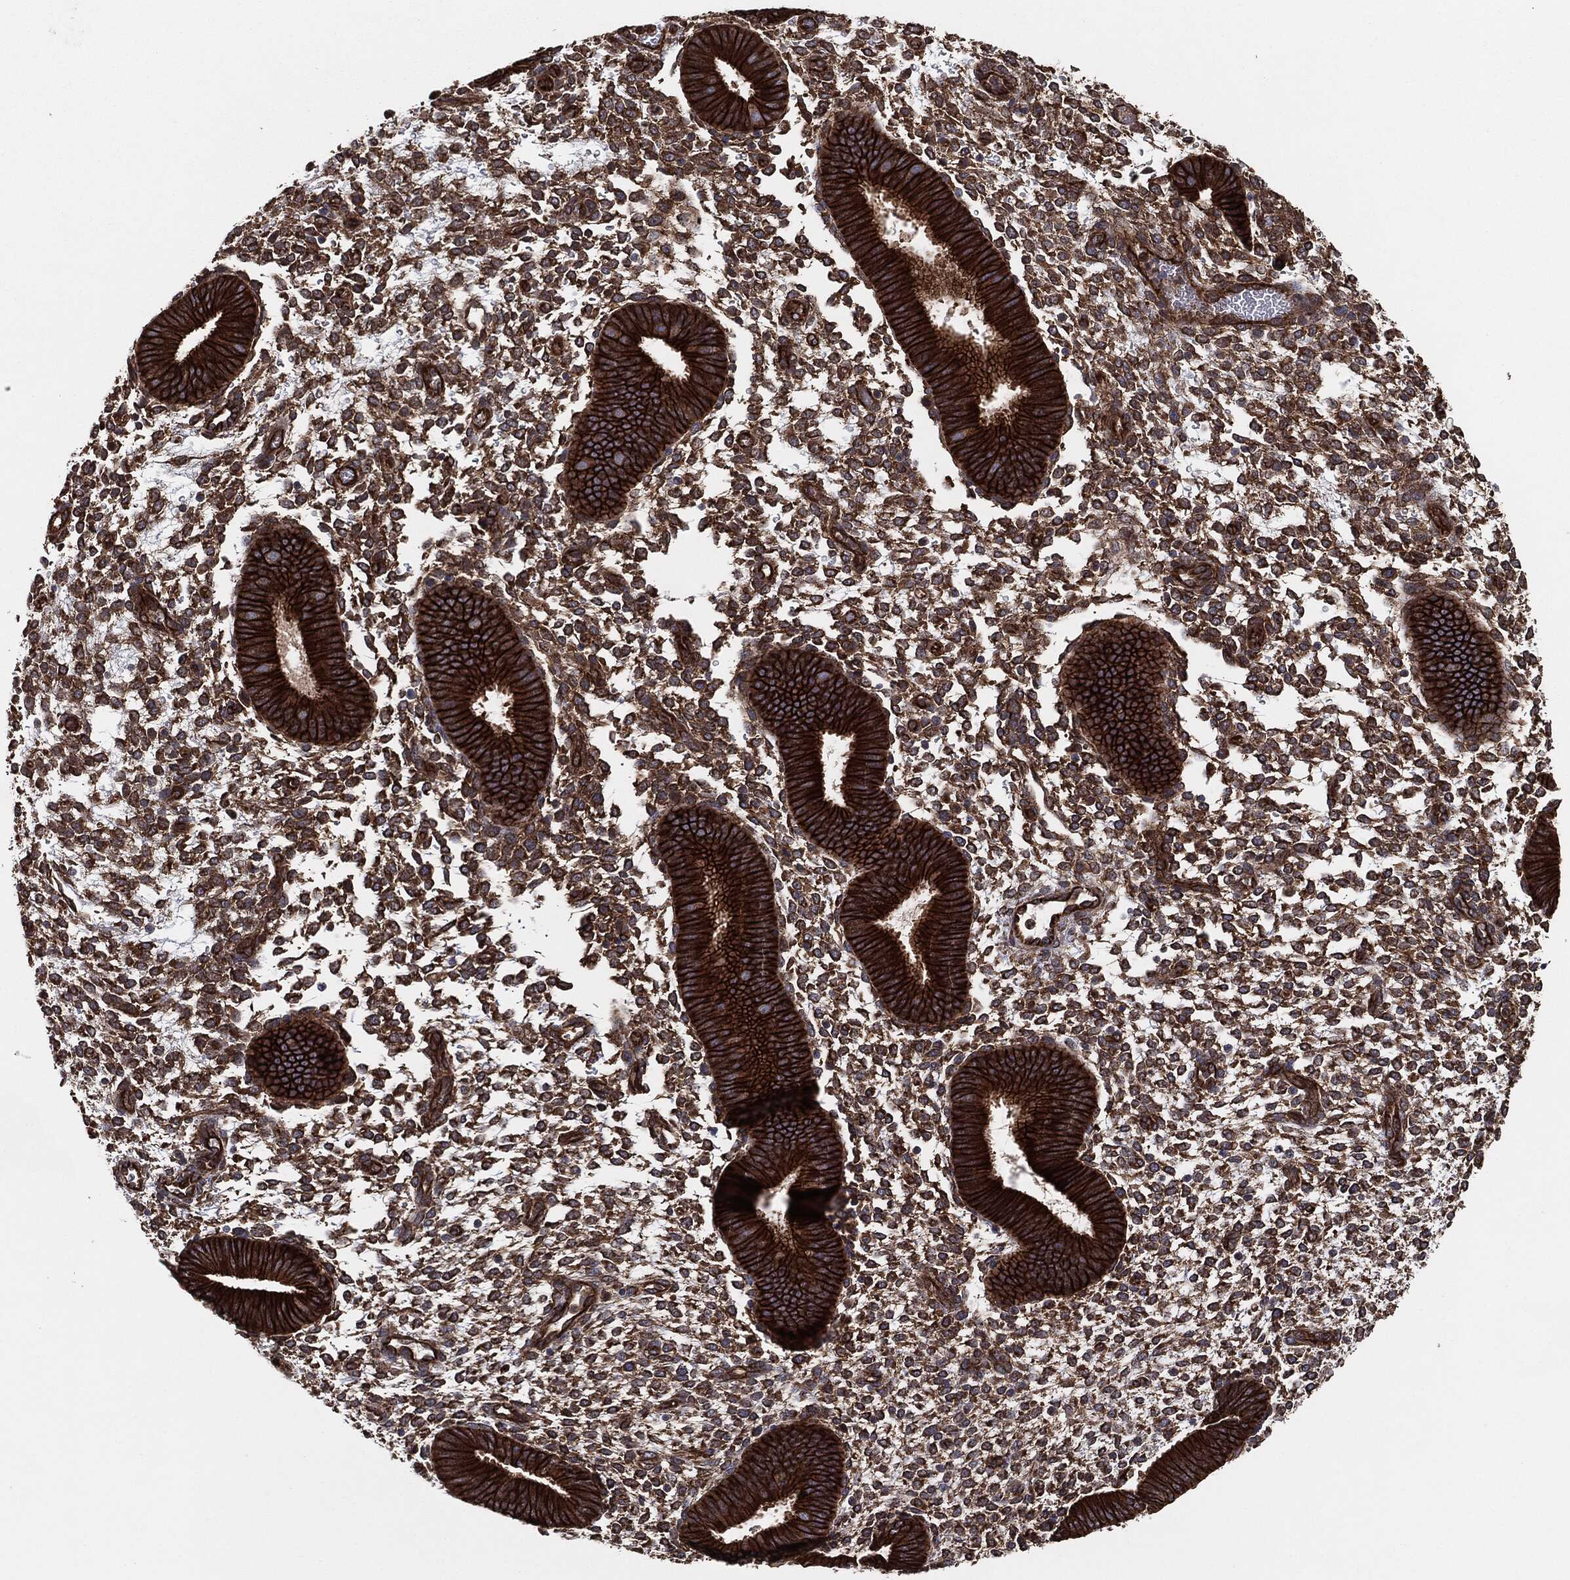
{"staining": {"intensity": "strong", "quantity": "25%-75%", "location": "cytoplasmic/membranous"}, "tissue": "endometrium", "cell_type": "Cells in endometrial stroma", "image_type": "normal", "snomed": [{"axis": "morphology", "description": "Normal tissue, NOS"}, {"axis": "topography", "description": "Endometrium"}], "caption": "An immunohistochemistry (IHC) micrograph of benign tissue is shown. Protein staining in brown labels strong cytoplasmic/membranous positivity in endometrium within cells in endometrial stroma.", "gene": "CTNNA1", "patient": {"sex": "female", "age": 39}}